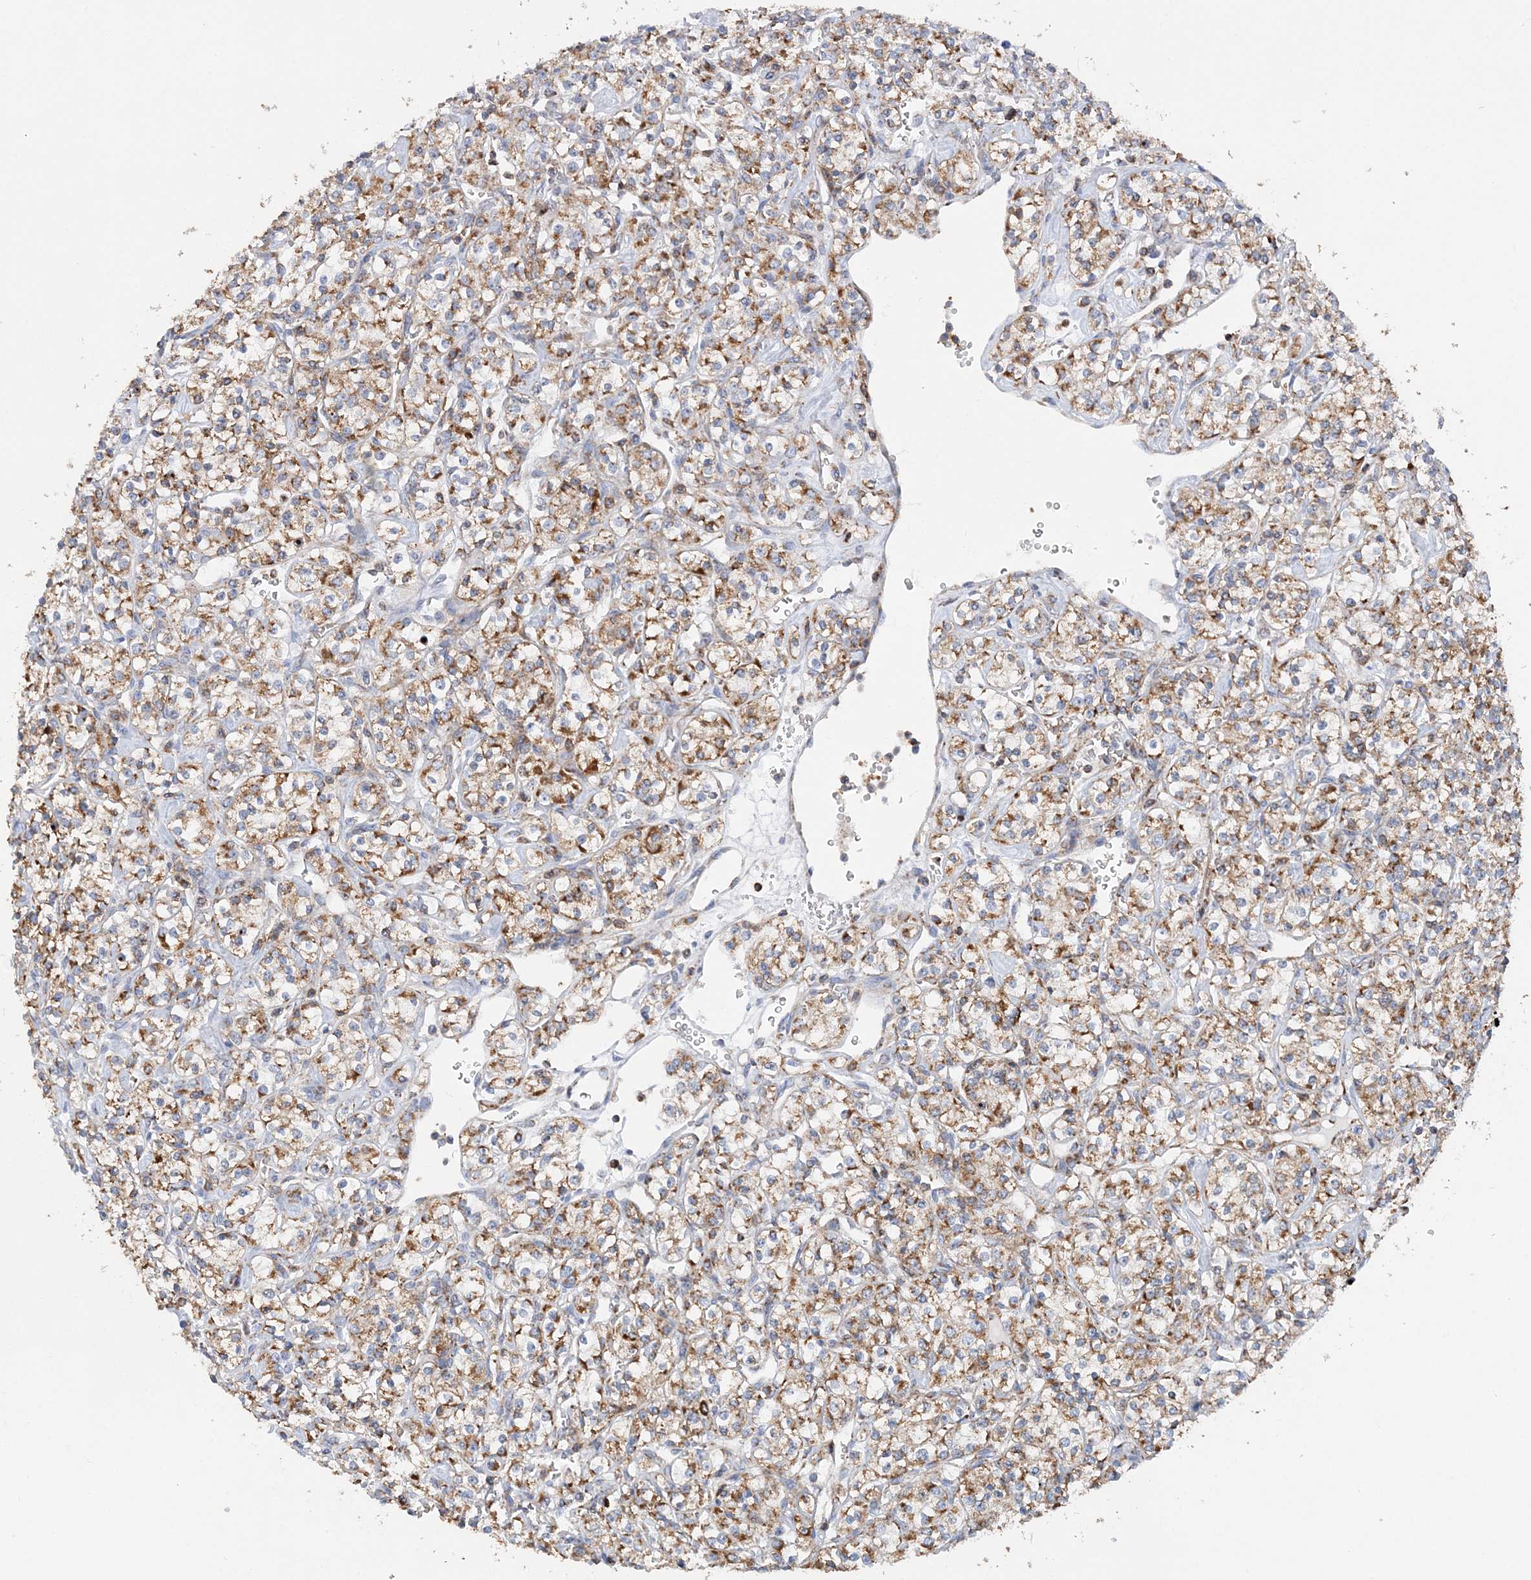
{"staining": {"intensity": "moderate", "quantity": ">75%", "location": "cytoplasmic/membranous"}, "tissue": "renal cancer", "cell_type": "Tumor cells", "image_type": "cancer", "snomed": [{"axis": "morphology", "description": "Adenocarcinoma, NOS"}, {"axis": "topography", "description": "Kidney"}], "caption": "DAB (3,3'-diaminobenzidine) immunohistochemical staining of human adenocarcinoma (renal) shows moderate cytoplasmic/membranous protein positivity in about >75% of tumor cells.", "gene": "TTC32", "patient": {"sex": "male", "age": 77}}